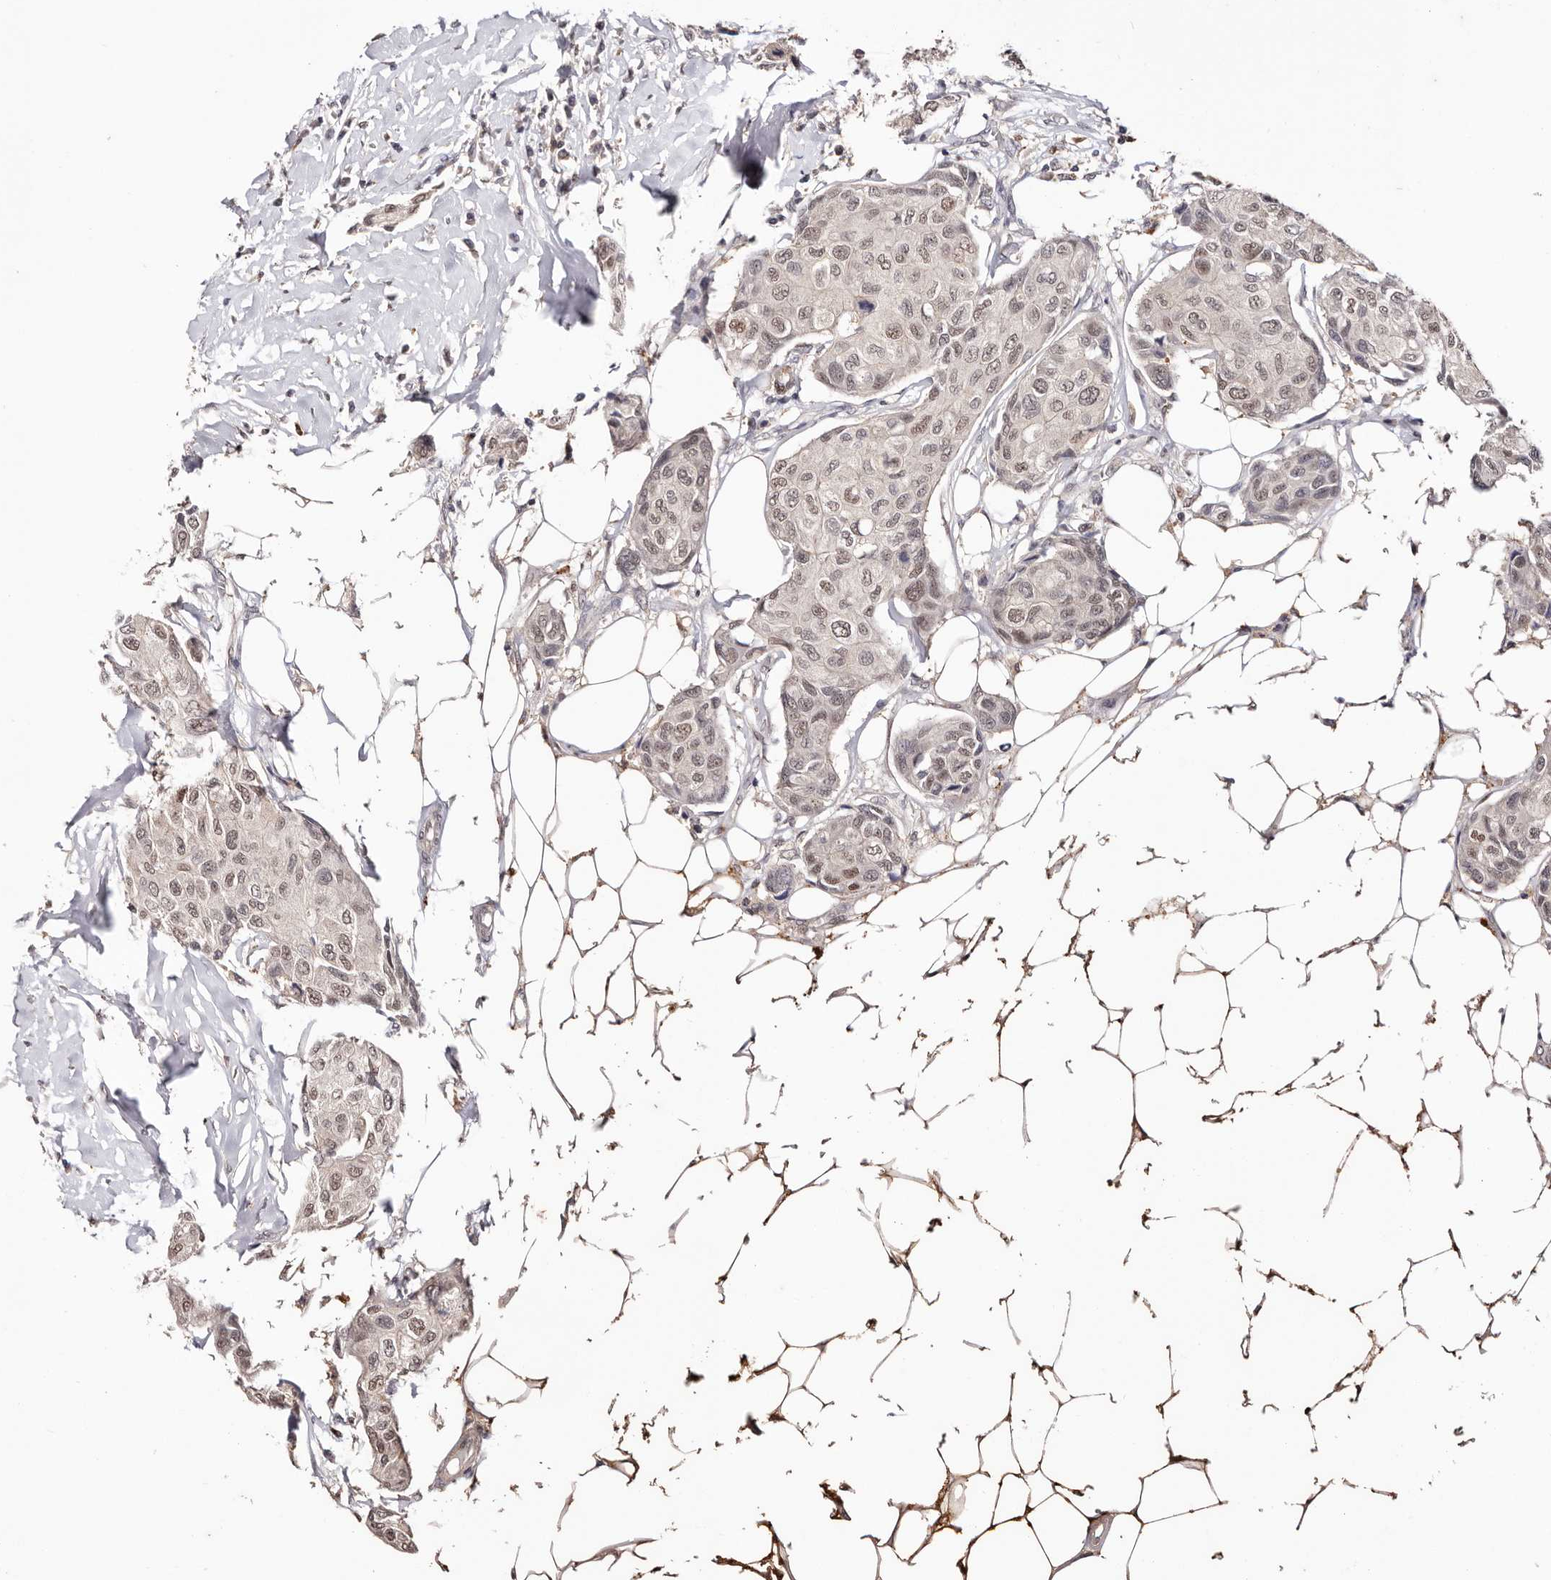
{"staining": {"intensity": "weak", "quantity": ">75%", "location": "nuclear"}, "tissue": "breast cancer", "cell_type": "Tumor cells", "image_type": "cancer", "snomed": [{"axis": "morphology", "description": "Duct carcinoma"}, {"axis": "topography", "description": "Breast"}], "caption": "Breast cancer (intraductal carcinoma) stained with a protein marker exhibits weak staining in tumor cells.", "gene": "TYW3", "patient": {"sex": "female", "age": 80}}